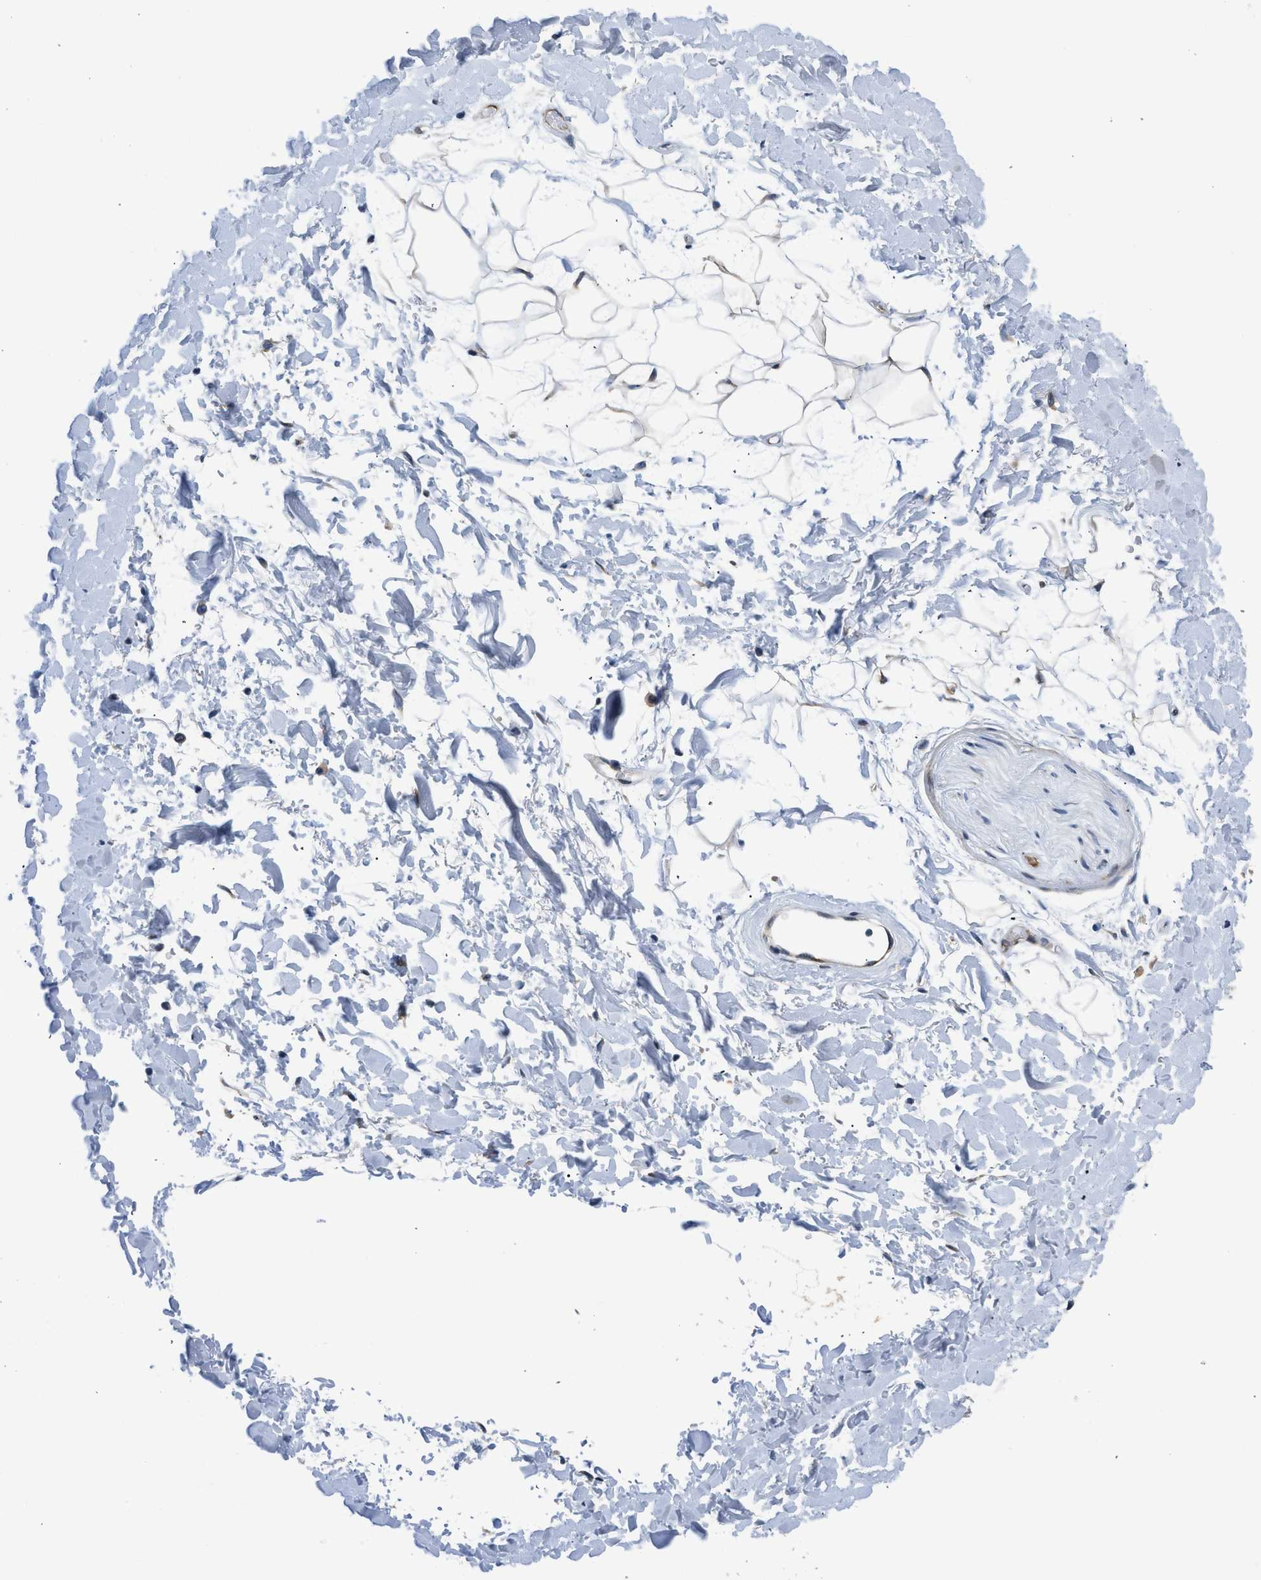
{"staining": {"intensity": "negative", "quantity": "none", "location": "none"}, "tissue": "adipose tissue", "cell_type": "Adipocytes", "image_type": "normal", "snomed": [{"axis": "morphology", "description": "Normal tissue, NOS"}, {"axis": "topography", "description": "Soft tissue"}], "caption": "This image is of unremarkable adipose tissue stained with IHC to label a protein in brown with the nuclei are counter-stained blue. There is no expression in adipocytes.", "gene": "PA2G4", "patient": {"sex": "male", "age": 72}}